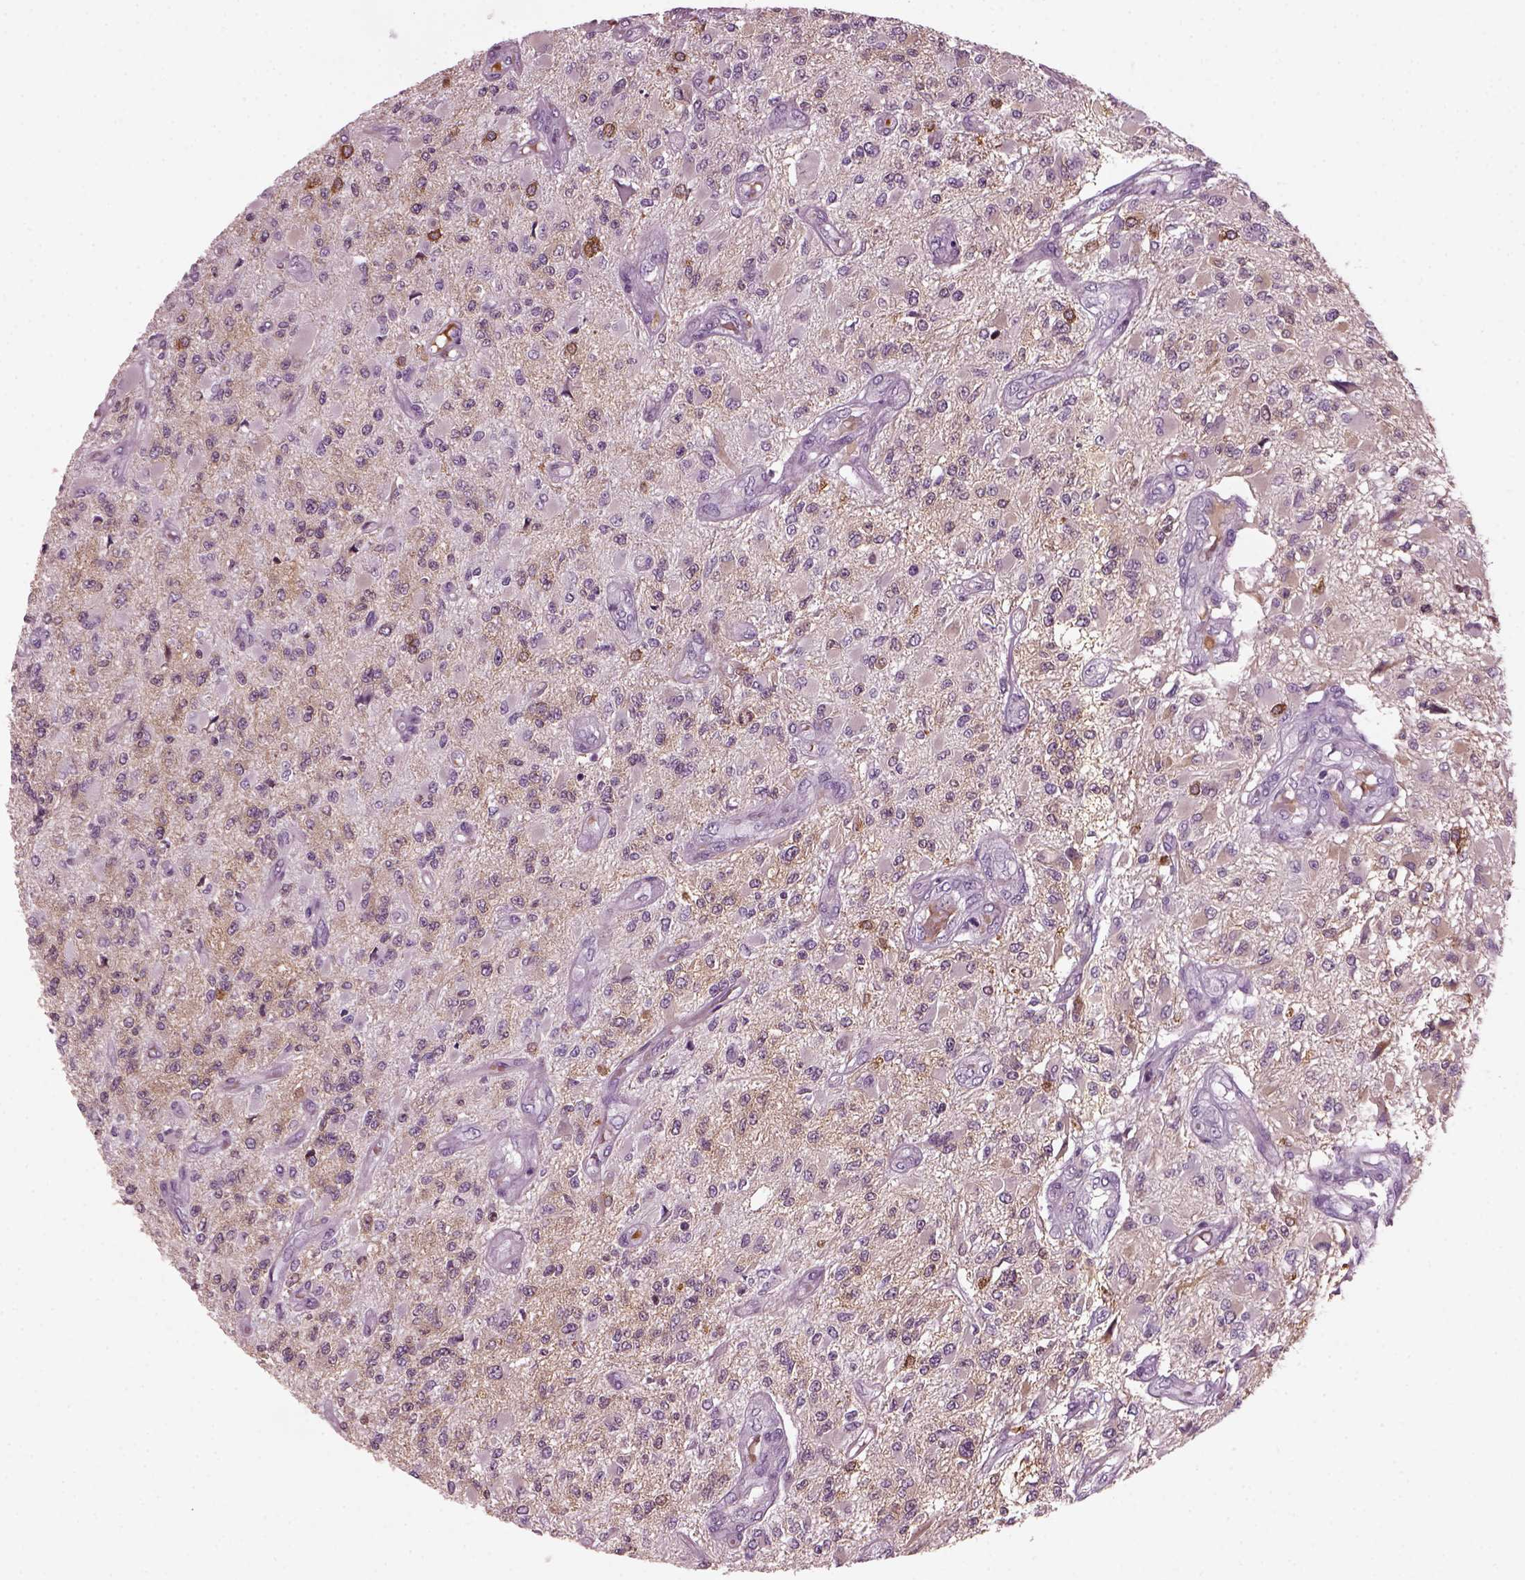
{"staining": {"intensity": "moderate", "quantity": "<25%", "location": "cytoplasmic/membranous"}, "tissue": "glioma", "cell_type": "Tumor cells", "image_type": "cancer", "snomed": [{"axis": "morphology", "description": "Glioma, malignant, High grade"}, {"axis": "topography", "description": "Brain"}], "caption": "High-grade glioma (malignant) stained with a brown dye displays moderate cytoplasmic/membranous positive positivity in about <25% of tumor cells.", "gene": "DPYSL5", "patient": {"sex": "female", "age": 63}}